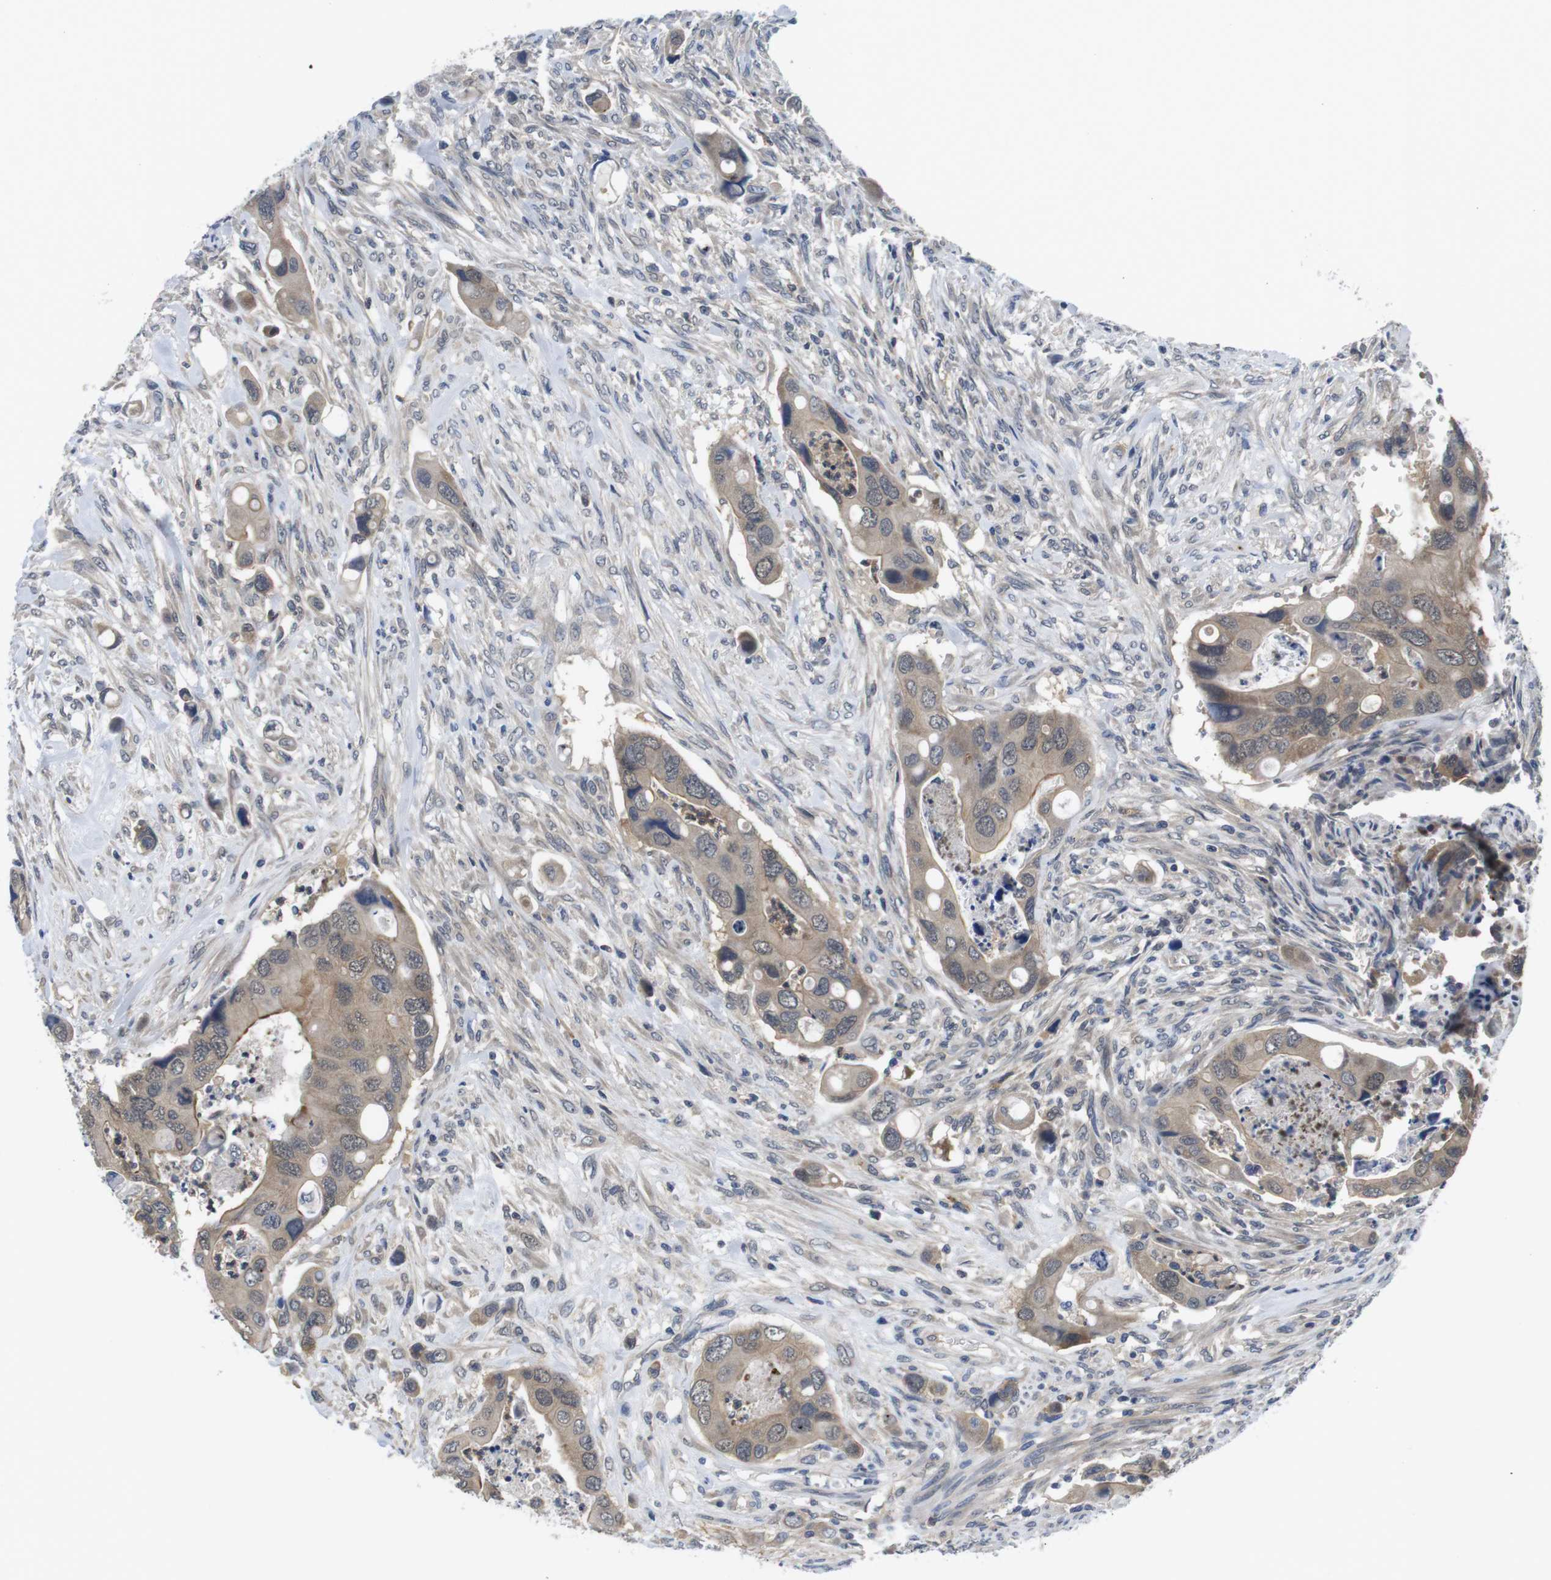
{"staining": {"intensity": "weak", "quantity": "25%-75%", "location": "cytoplasmic/membranous"}, "tissue": "colorectal cancer", "cell_type": "Tumor cells", "image_type": "cancer", "snomed": [{"axis": "morphology", "description": "Adenocarcinoma, NOS"}, {"axis": "topography", "description": "Rectum"}], "caption": "Colorectal adenocarcinoma tissue shows weak cytoplasmic/membranous staining in approximately 25%-75% of tumor cells, visualized by immunohistochemistry.", "gene": "FADD", "patient": {"sex": "female", "age": 57}}